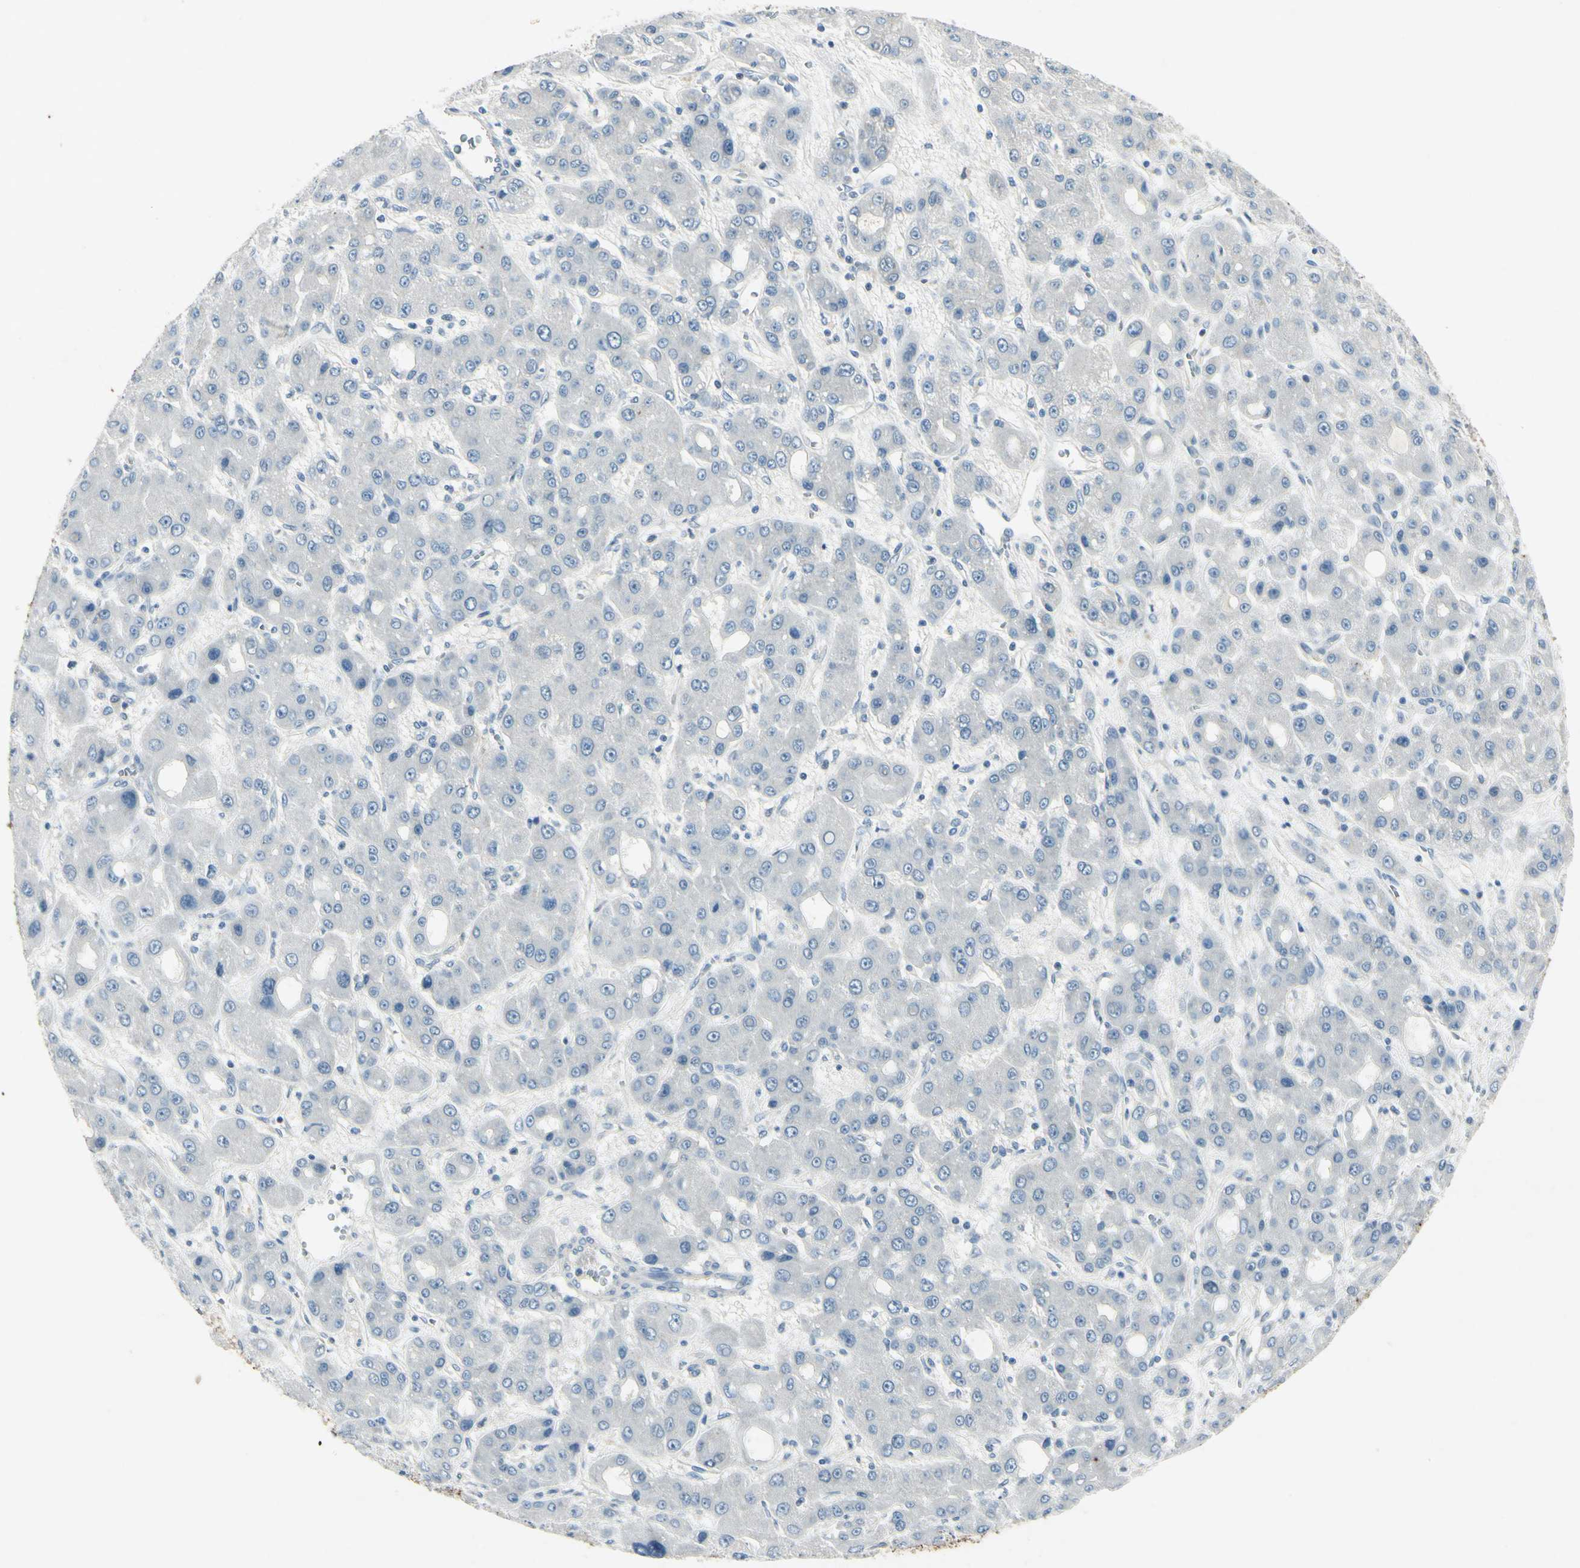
{"staining": {"intensity": "negative", "quantity": "none", "location": "none"}, "tissue": "liver cancer", "cell_type": "Tumor cells", "image_type": "cancer", "snomed": [{"axis": "morphology", "description": "Carcinoma, Hepatocellular, NOS"}, {"axis": "topography", "description": "Liver"}], "caption": "Immunohistochemical staining of liver cancer (hepatocellular carcinoma) displays no significant expression in tumor cells. (DAB IHC with hematoxylin counter stain).", "gene": "SNAP91", "patient": {"sex": "male", "age": 55}}